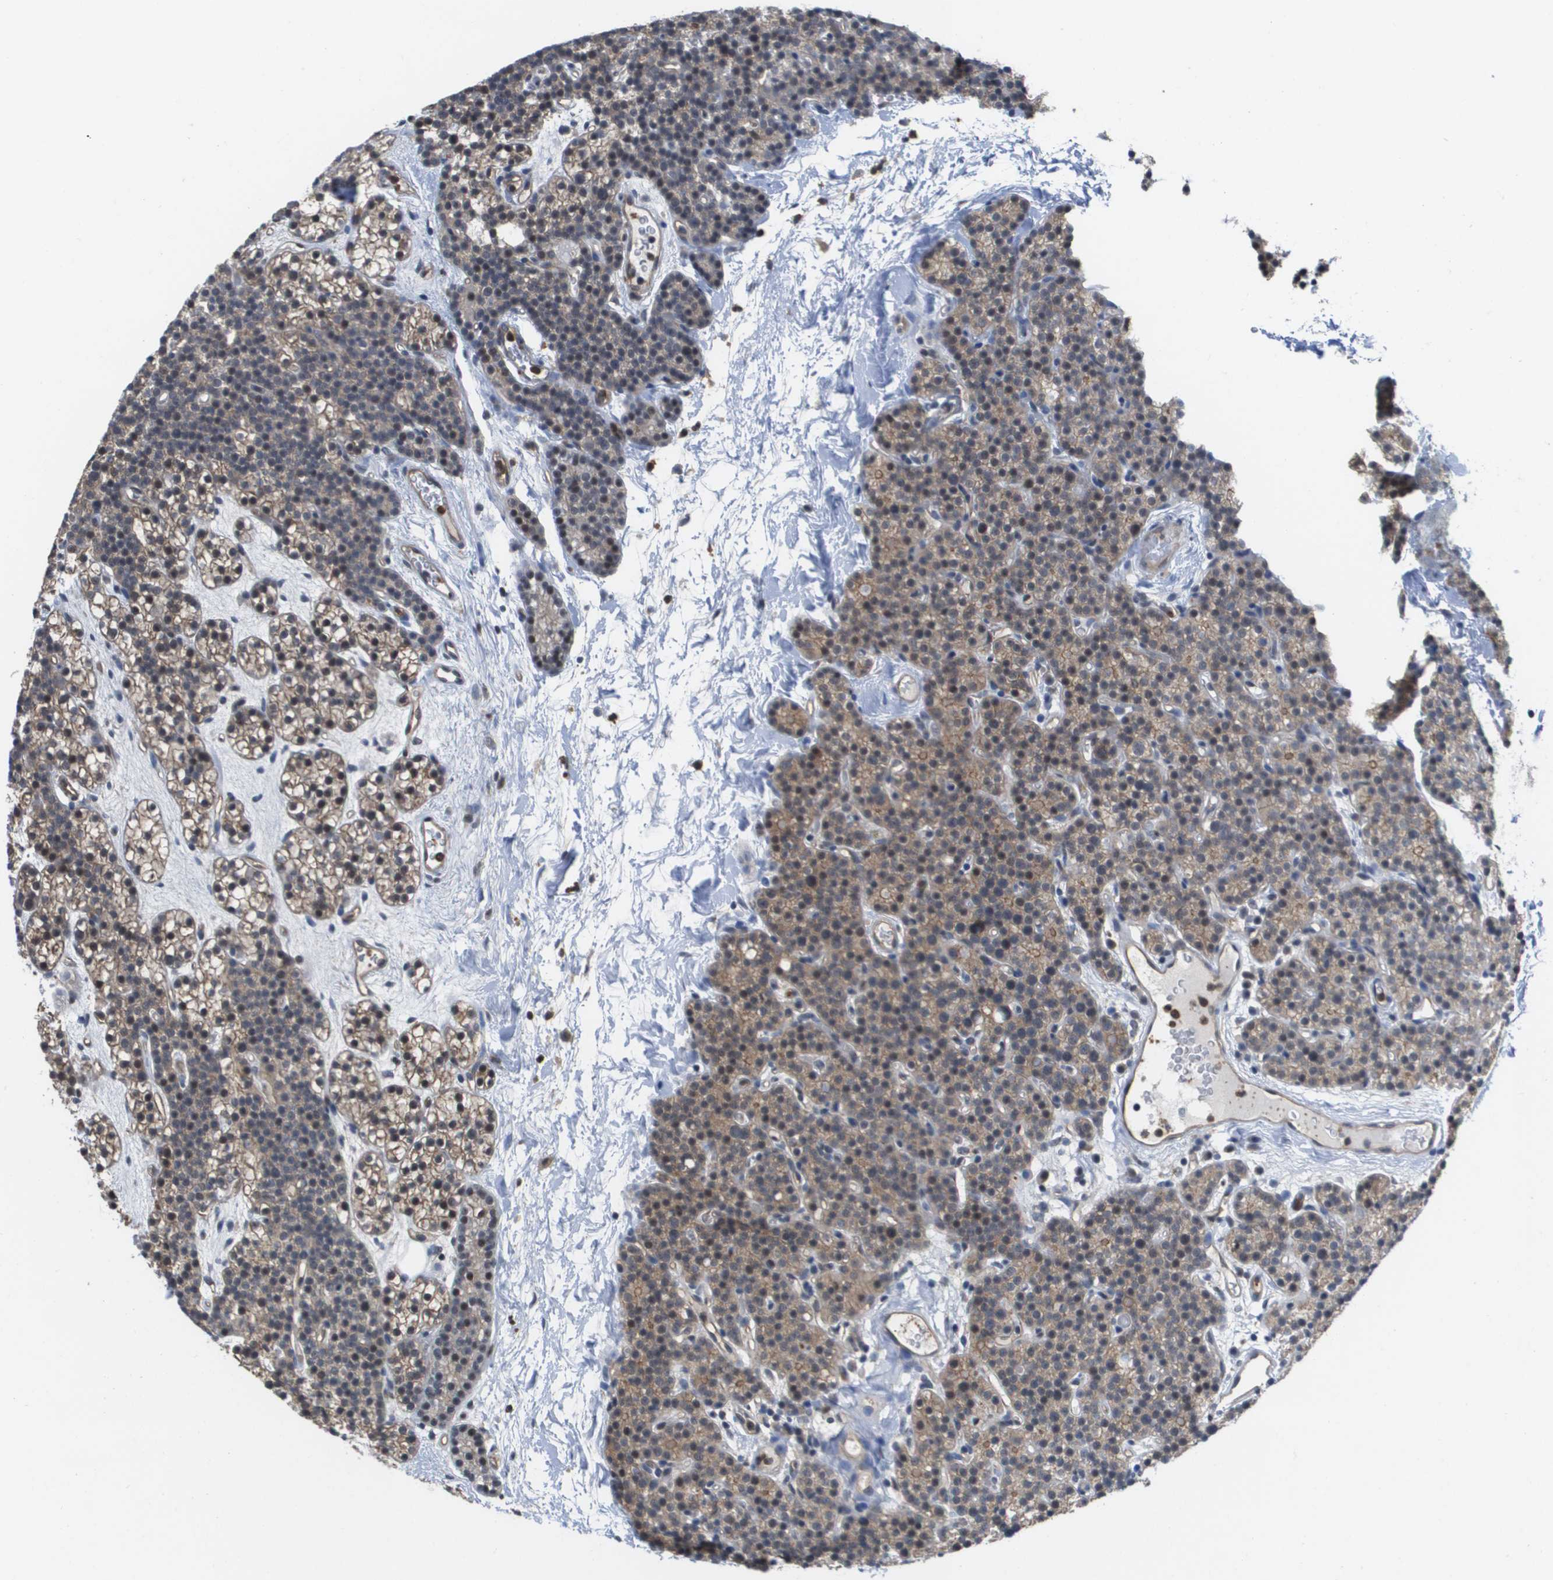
{"staining": {"intensity": "weak", "quantity": "<25%", "location": "cytoplasmic/membranous,nuclear"}, "tissue": "parathyroid gland", "cell_type": "Glandular cells", "image_type": "normal", "snomed": [{"axis": "morphology", "description": "Normal tissue, NOS"}, {"axis": "morphology", "description": "Adenoma, NOS"}, {"axis": "topography", "description": "Parathyroid gland"}], "caption": "Glandular cells show no significant staining in benign parathyroid gland.", "gene": "RNF112", "patient": {"sex": "female", "age": 54}}